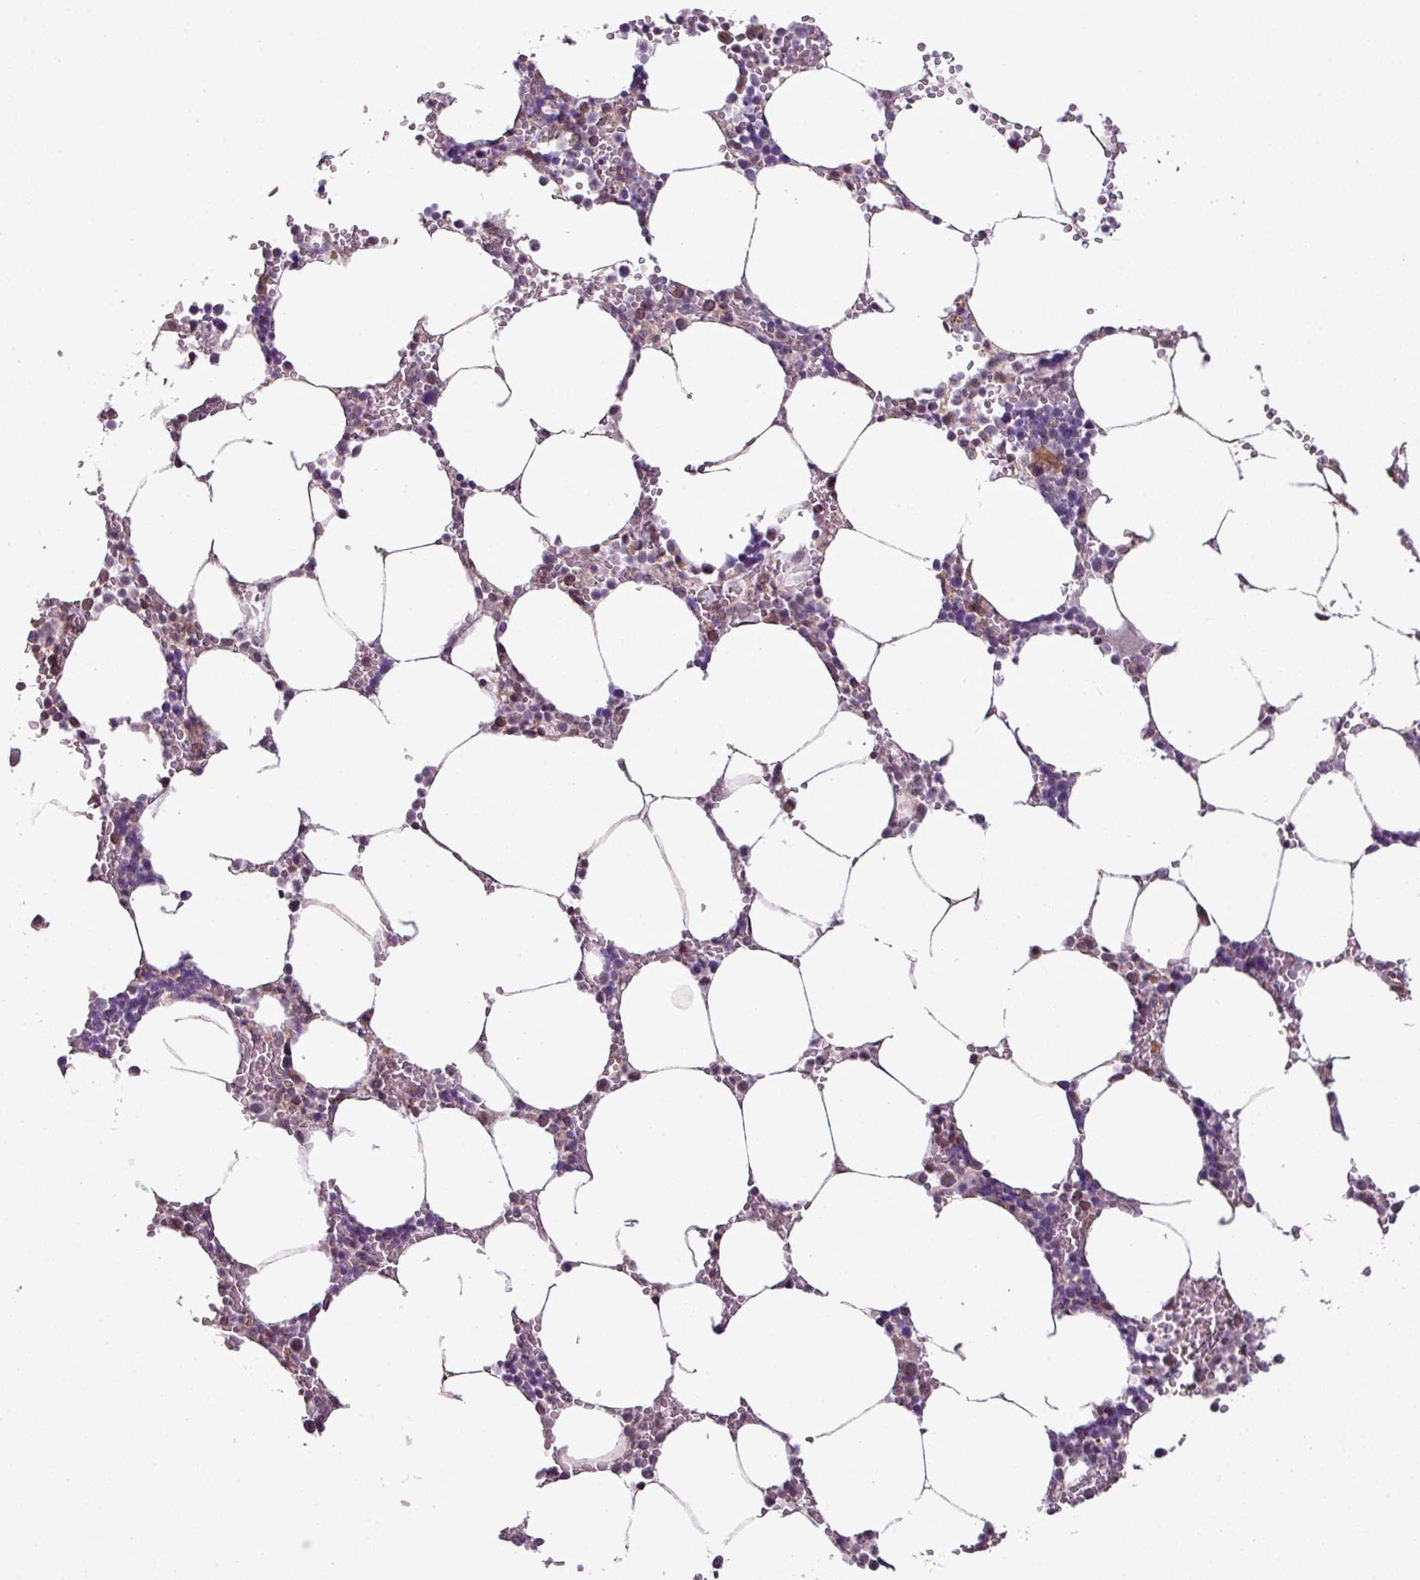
{"staining": {"intensity": "moderate", "quantity": "<25%", "location": "cytoplasmic/membranous"}, "tissue": "bone marrow", "cell_type": "Hematopoietic cells", "image_type": "normal", "snomed": [{"axis": "morphology", "description": "Normal tissue, NOS"}, {"axis": "topography", "description": "Bone marrow"}], "caption": "DAB immunohistochemical staining of benign human bone marrow reveals moderate cytoplasmic/membranous protein staining in about <25% of hematopoietic cells.", "gene": "ZC2HC1C", "patient": {"sex": "male", "age": 70}}